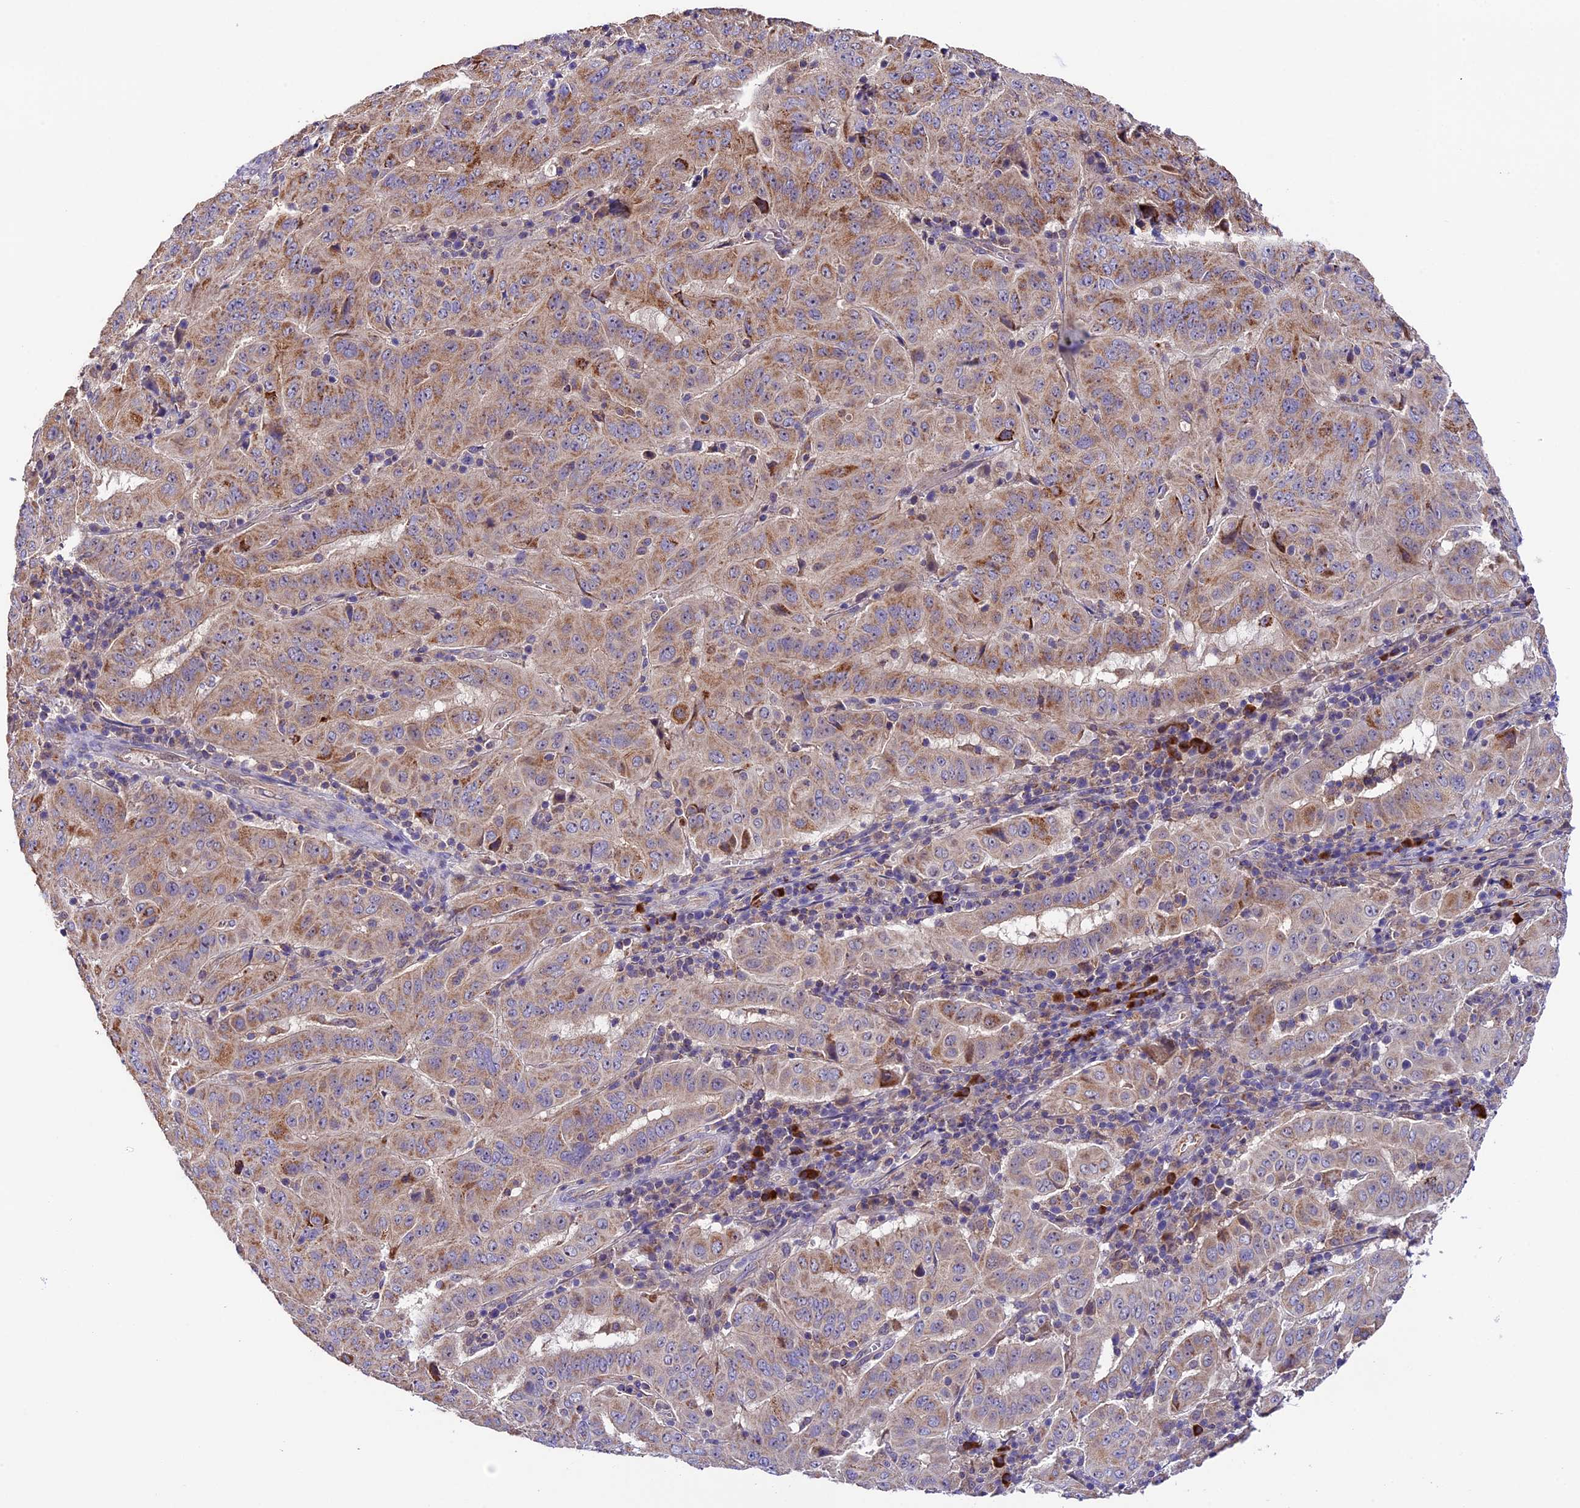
{"staining": {"intensity": "moderate", "quantity": ">75%", "location": "cytoplasmic/membranous"}, "tissue": "pancreatic cancer", "cell_type": "Tumor cells", "image_type": "cancer", "snomed": [{"axis": "morphology", "description": "Adenocarcinoma, NOS"}, {"axis": "topography", "description": "Pancreas"}], "caption": "This histopathology image shows IHC staining of pancreatic cancer, with medium moderate cytoplasmic/membranous staining in approximately >75% of tumor cells.", "gene": "METTL22", "patient": {"sex": "male", "age": 63}}